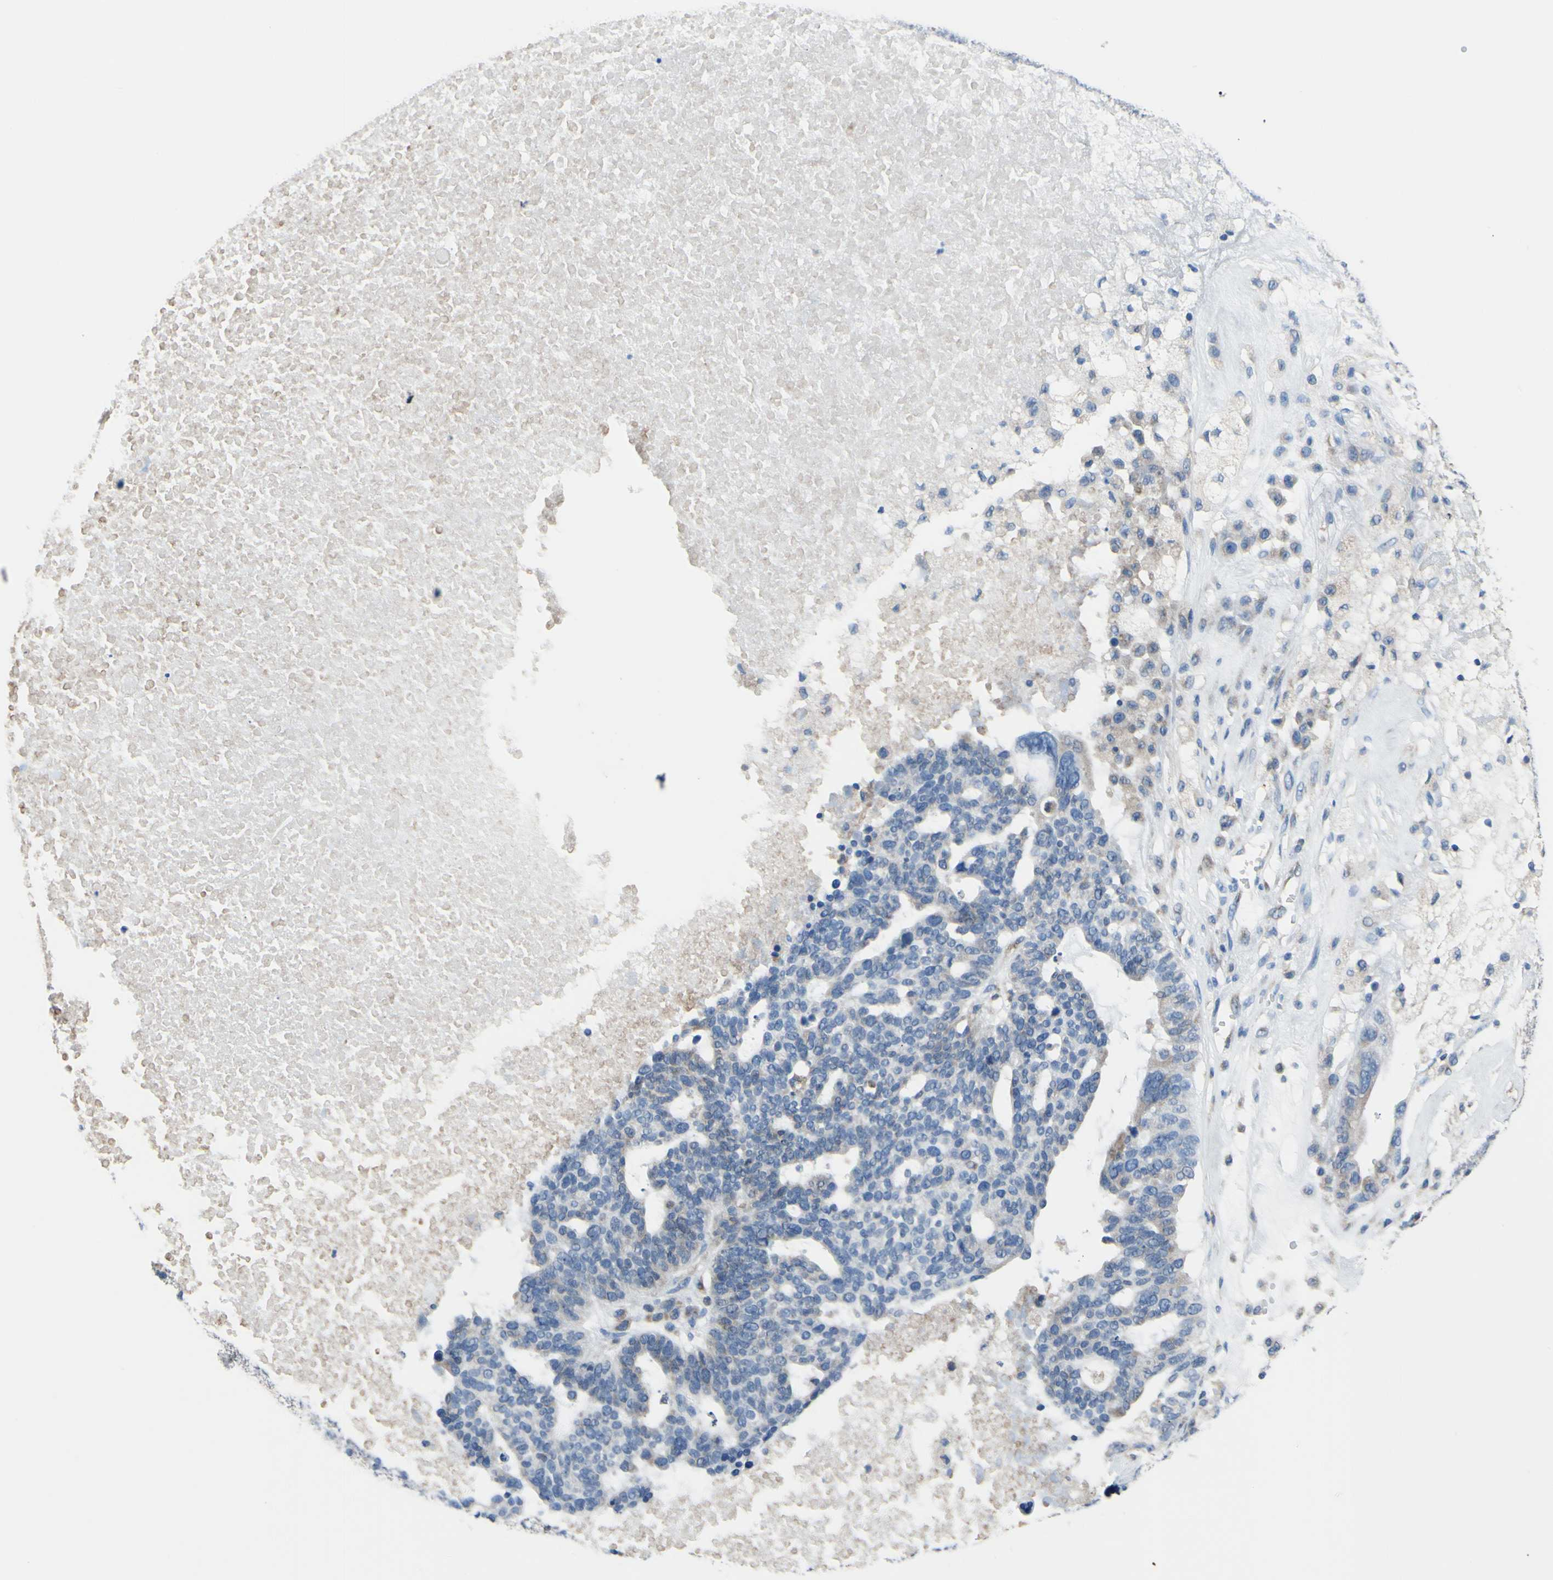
{"staining": {"intensity": "moderate", "quantity": "<25%", "location": "cytoplasmic/membranous"}, "tissue": "ovarian cancer", "cell_type": "Tumor cells", "image_type": "cancer", "snomed": [{"axis": "morphology", "description": "Cystadenocarcinoma, serous, NOS"}, {"axis": "topography", "description": "Ovary"}], "caption": "Ovarian cancer (serous cystadenocarcinoma) was stained to show a protein in brown. There is low levels of moderate cytoplasmic/membranous positivity in approximately <25% of tumor cells. The protein is shown in brown color, while the nuclei are stained blue.", "gene": "MGST2", "patient": {"sex": "female", "age": 59}}